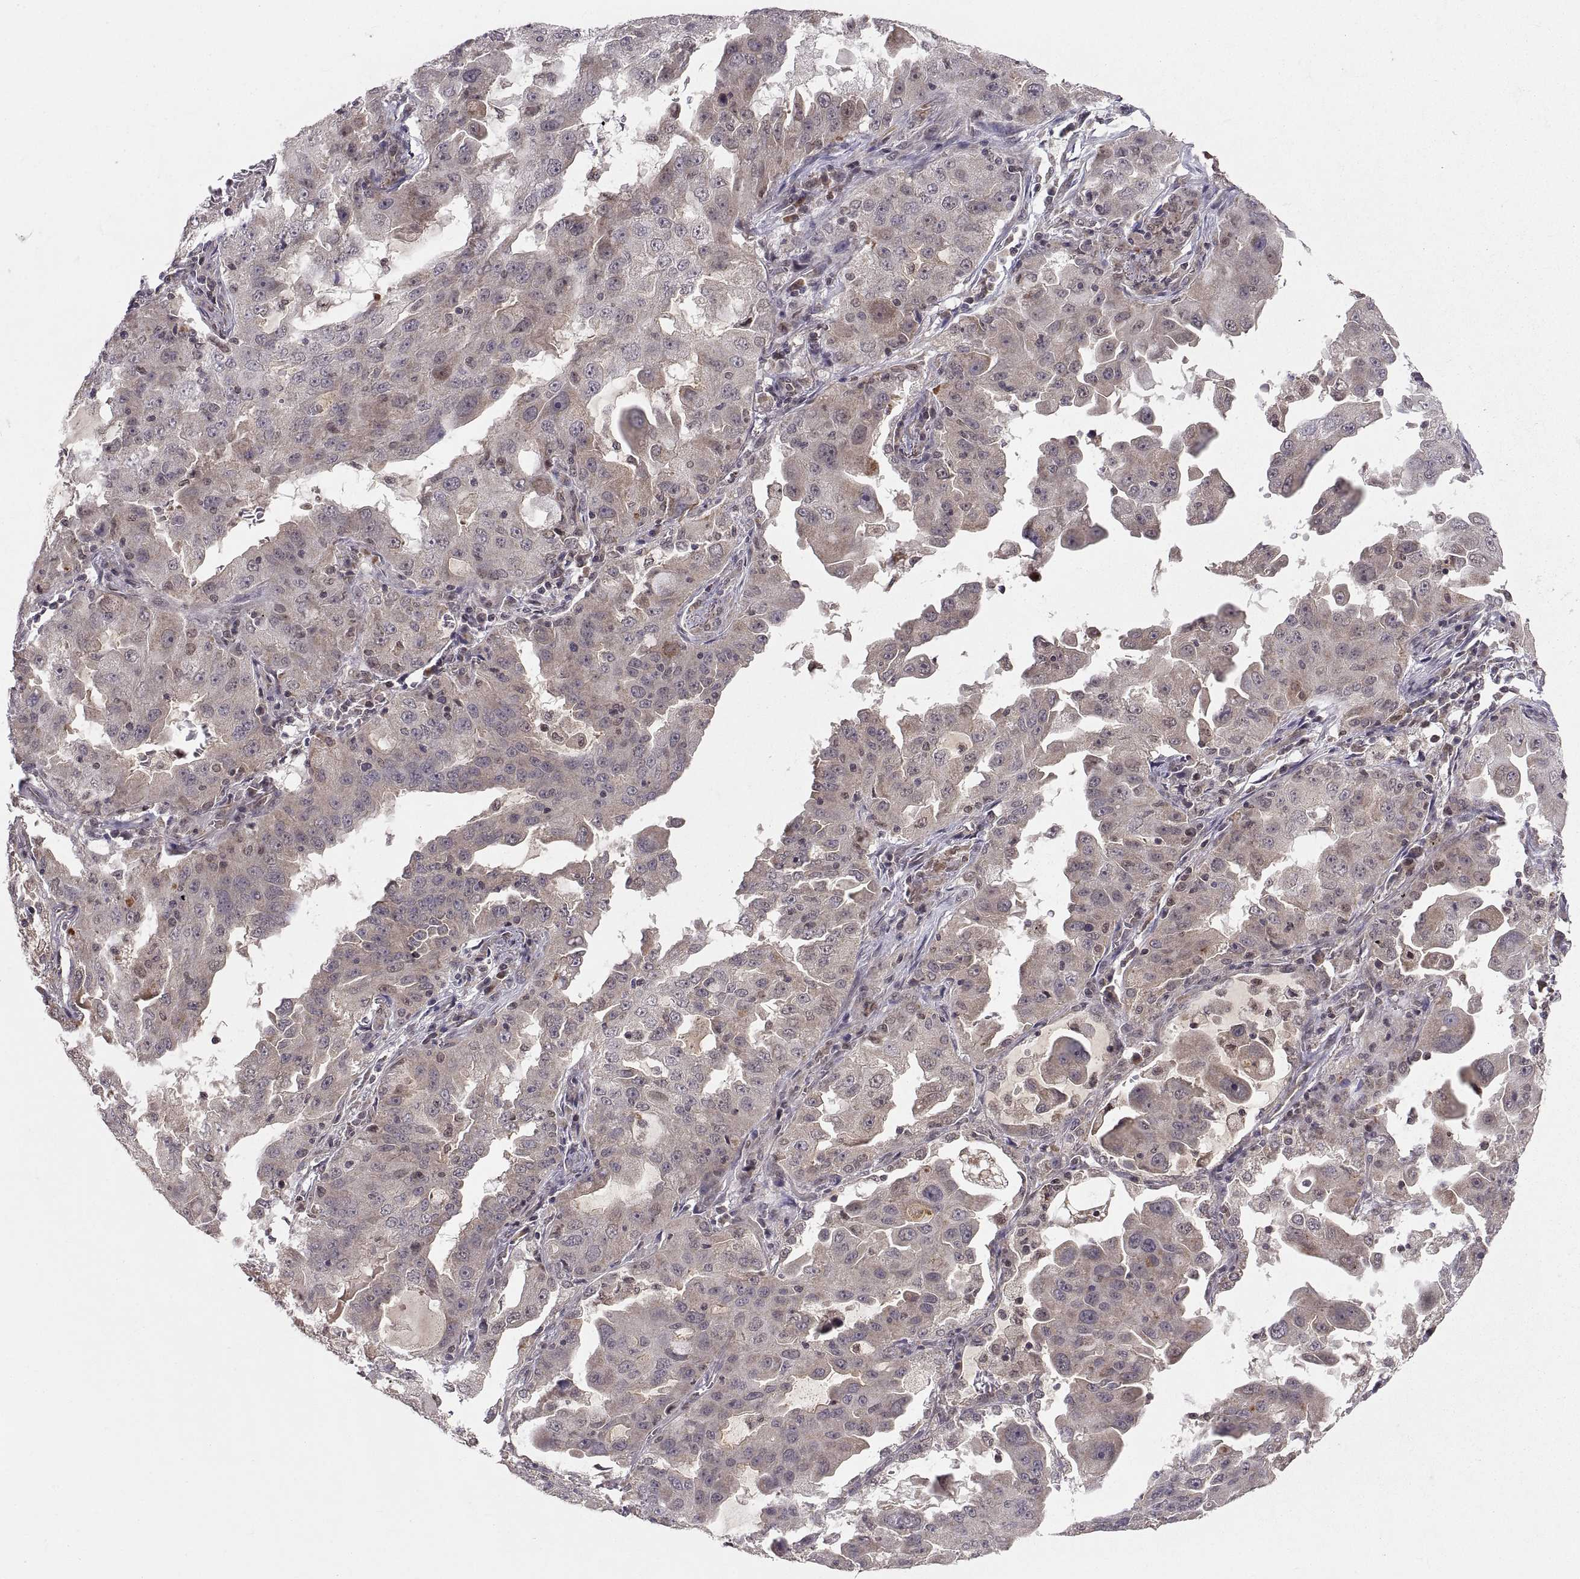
{"staining": {"intensity": "weak", "quantity": "25%-75%", "location": "cytoplasmic/membranous"}, "tissue": "lung cancer", "cell_type": "Tumor cells", "image_type": "cancer", "snomed": [{"axis": "morphology", "description": "Adenocarcinoma, NOS"}, {"axis": "topography", "description": "Lung"}], "caption": "A brown stain shows weak cytoplasmic/membranous staining of a protein in lung cancer tumor cells.", "gene": "ABL2", "patient": {"sex": "female", "age": 61}}